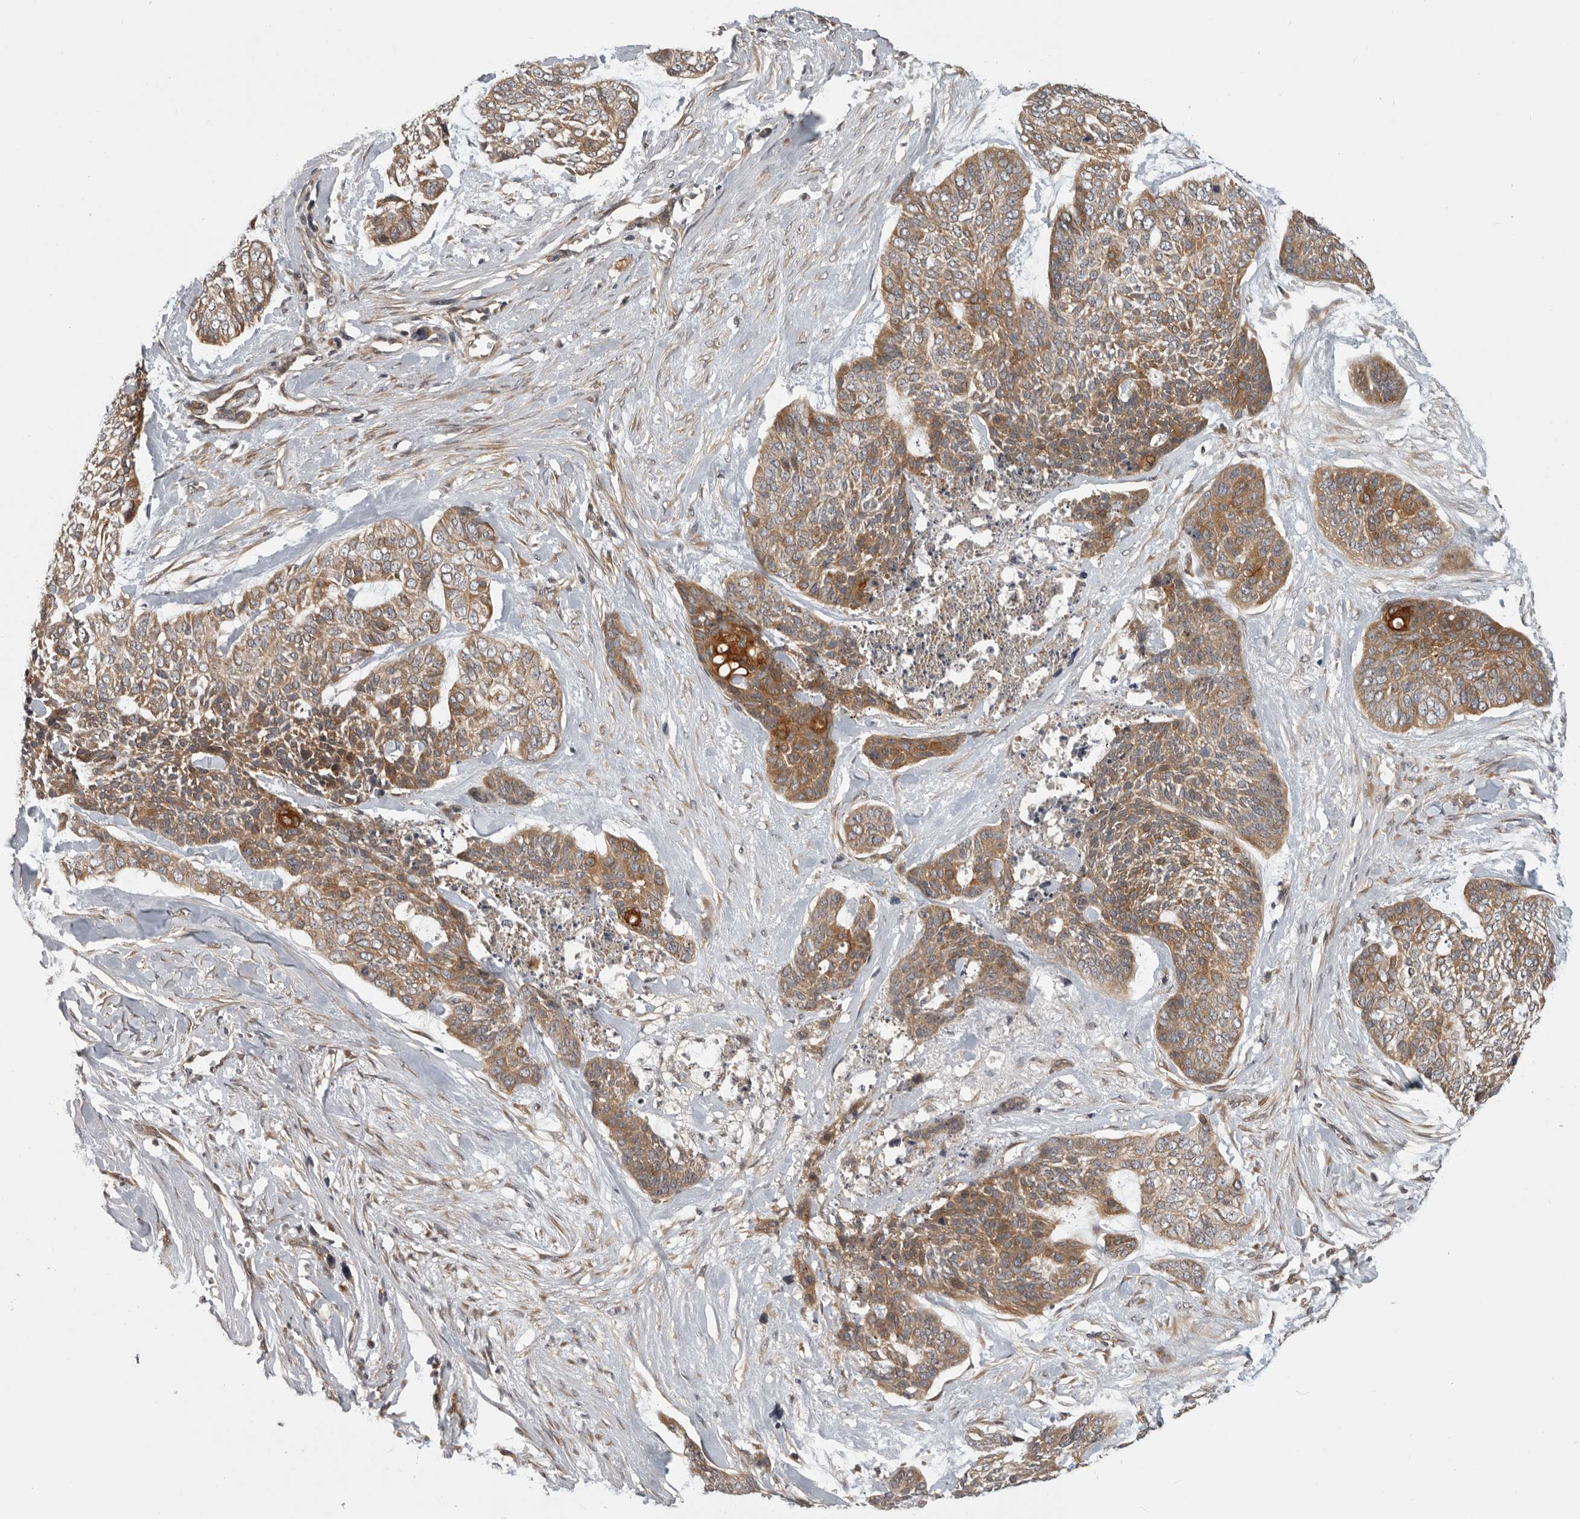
{"staining": {"intensity": "moderate", "quantity": ">75%", "location": "cytoplasmic/membranous"}, "tissue": "skin cancer", "cell_type": "Tumor cells", "image_type": "cancer", "snomed": [{"axis": "morphology", "description": "Basal cell carcinoma"}, {"axis": "topography", "description": "Skin"}], "caption": "Protein expression analysis of skin cancer (basal cell carcinoma) shows moderate cytoplasmic/membranous expression in approximately >75% of tumor cells.", "gene": "CUEDC1", "patient": {"sex": "female", "age": 64}}